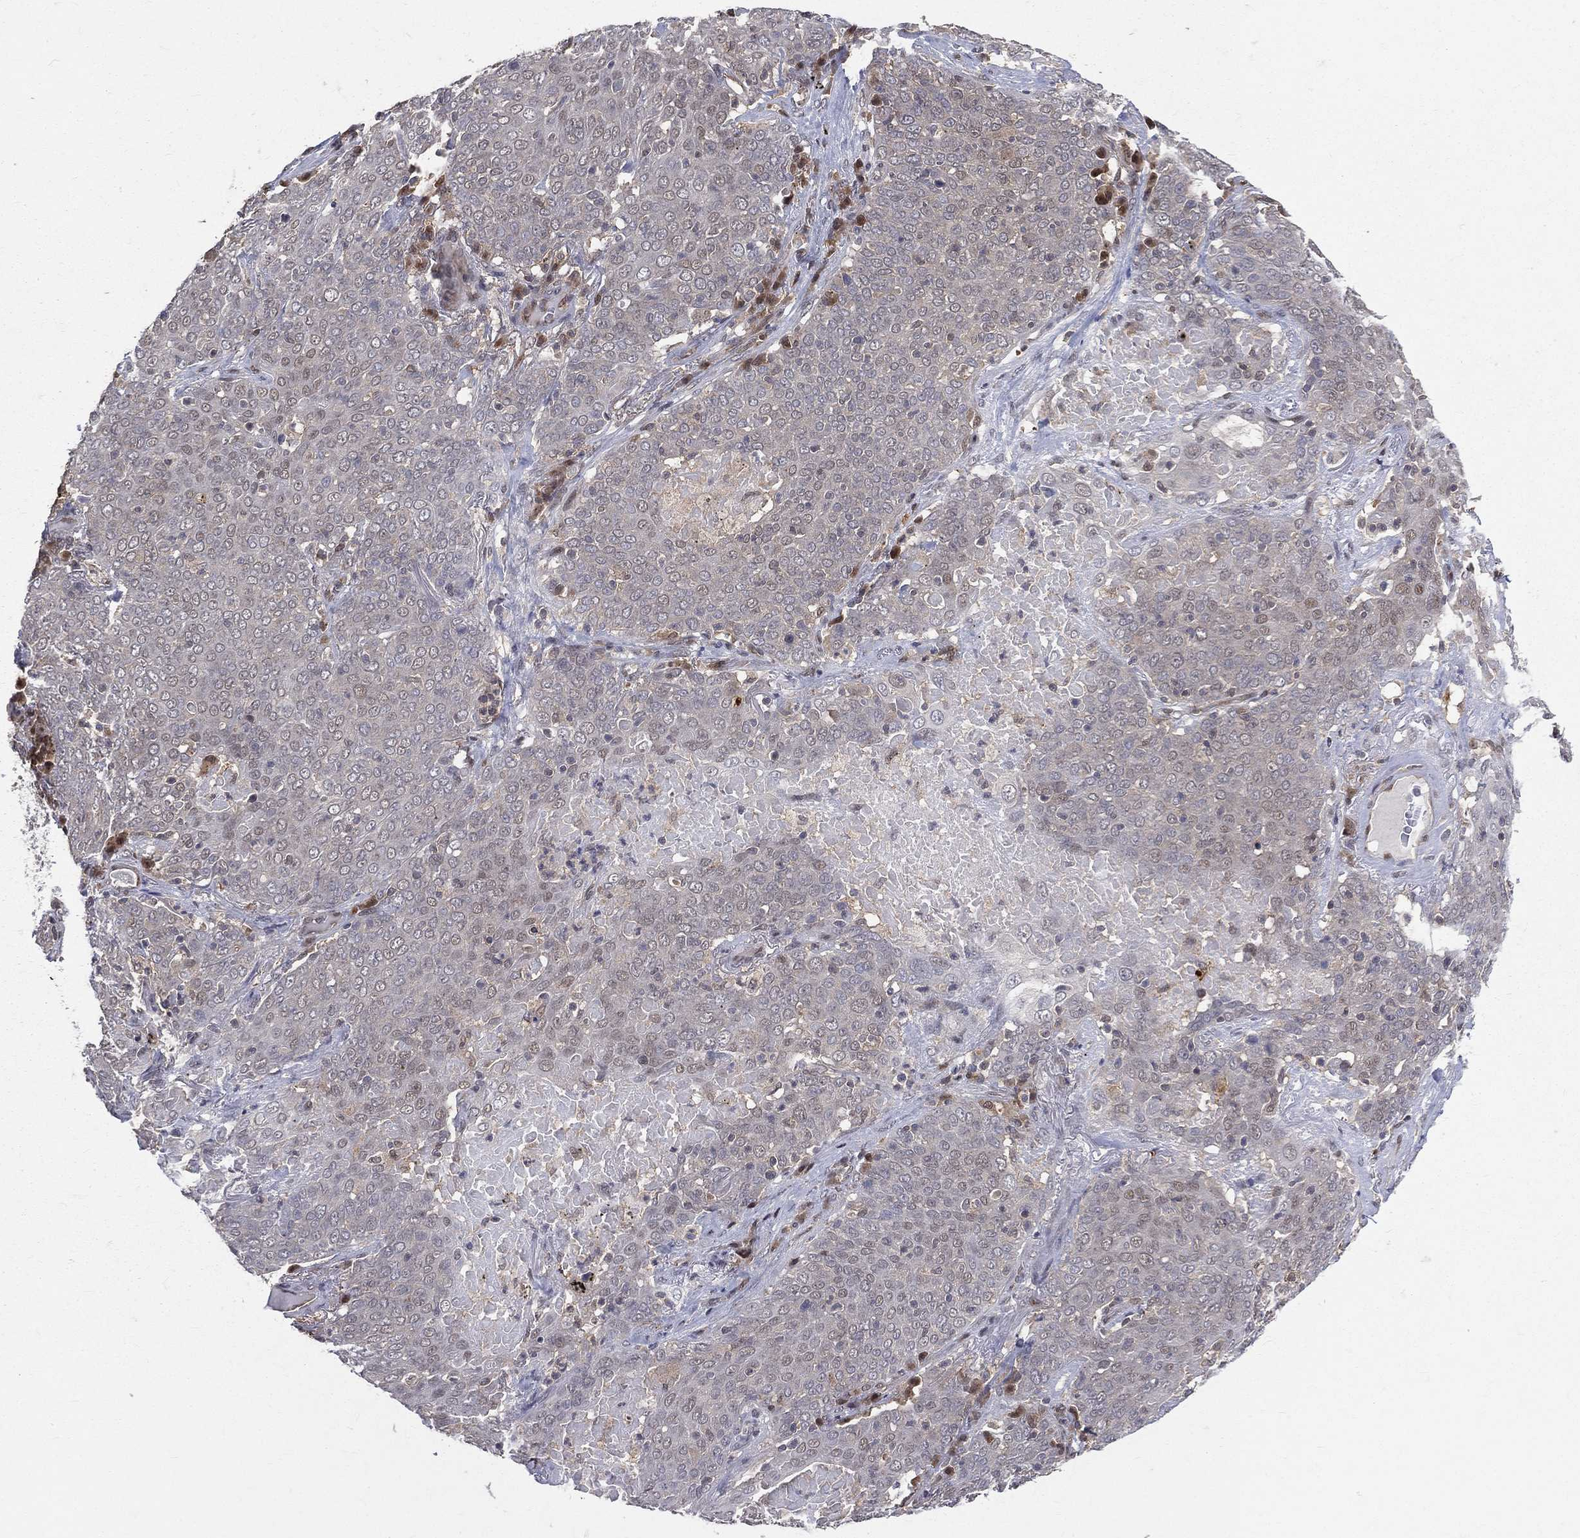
{"staining": {"intensity": "negative", "quantity": "none", "location": "none"}, "tissue": "lung cancer", "cell_type": "Tumor cells", "image_type": "cancer", "snomed": [{"axis": "morphology", "description": "Squamous cell carcinoma, NOS"}, {"axis": "topography", "description": "Lung"}], "caption": "A high-resolution photomicrograph shows immunohistochemistry staining of squamous cell carcinoma (lung), which displays no significant positivity in tumor cells. (DAB (3,3'-diaminobenzidine) IHC, high magnification).", "gene": "GMPR2", "patient": {"sex": "male", "age": 82}}